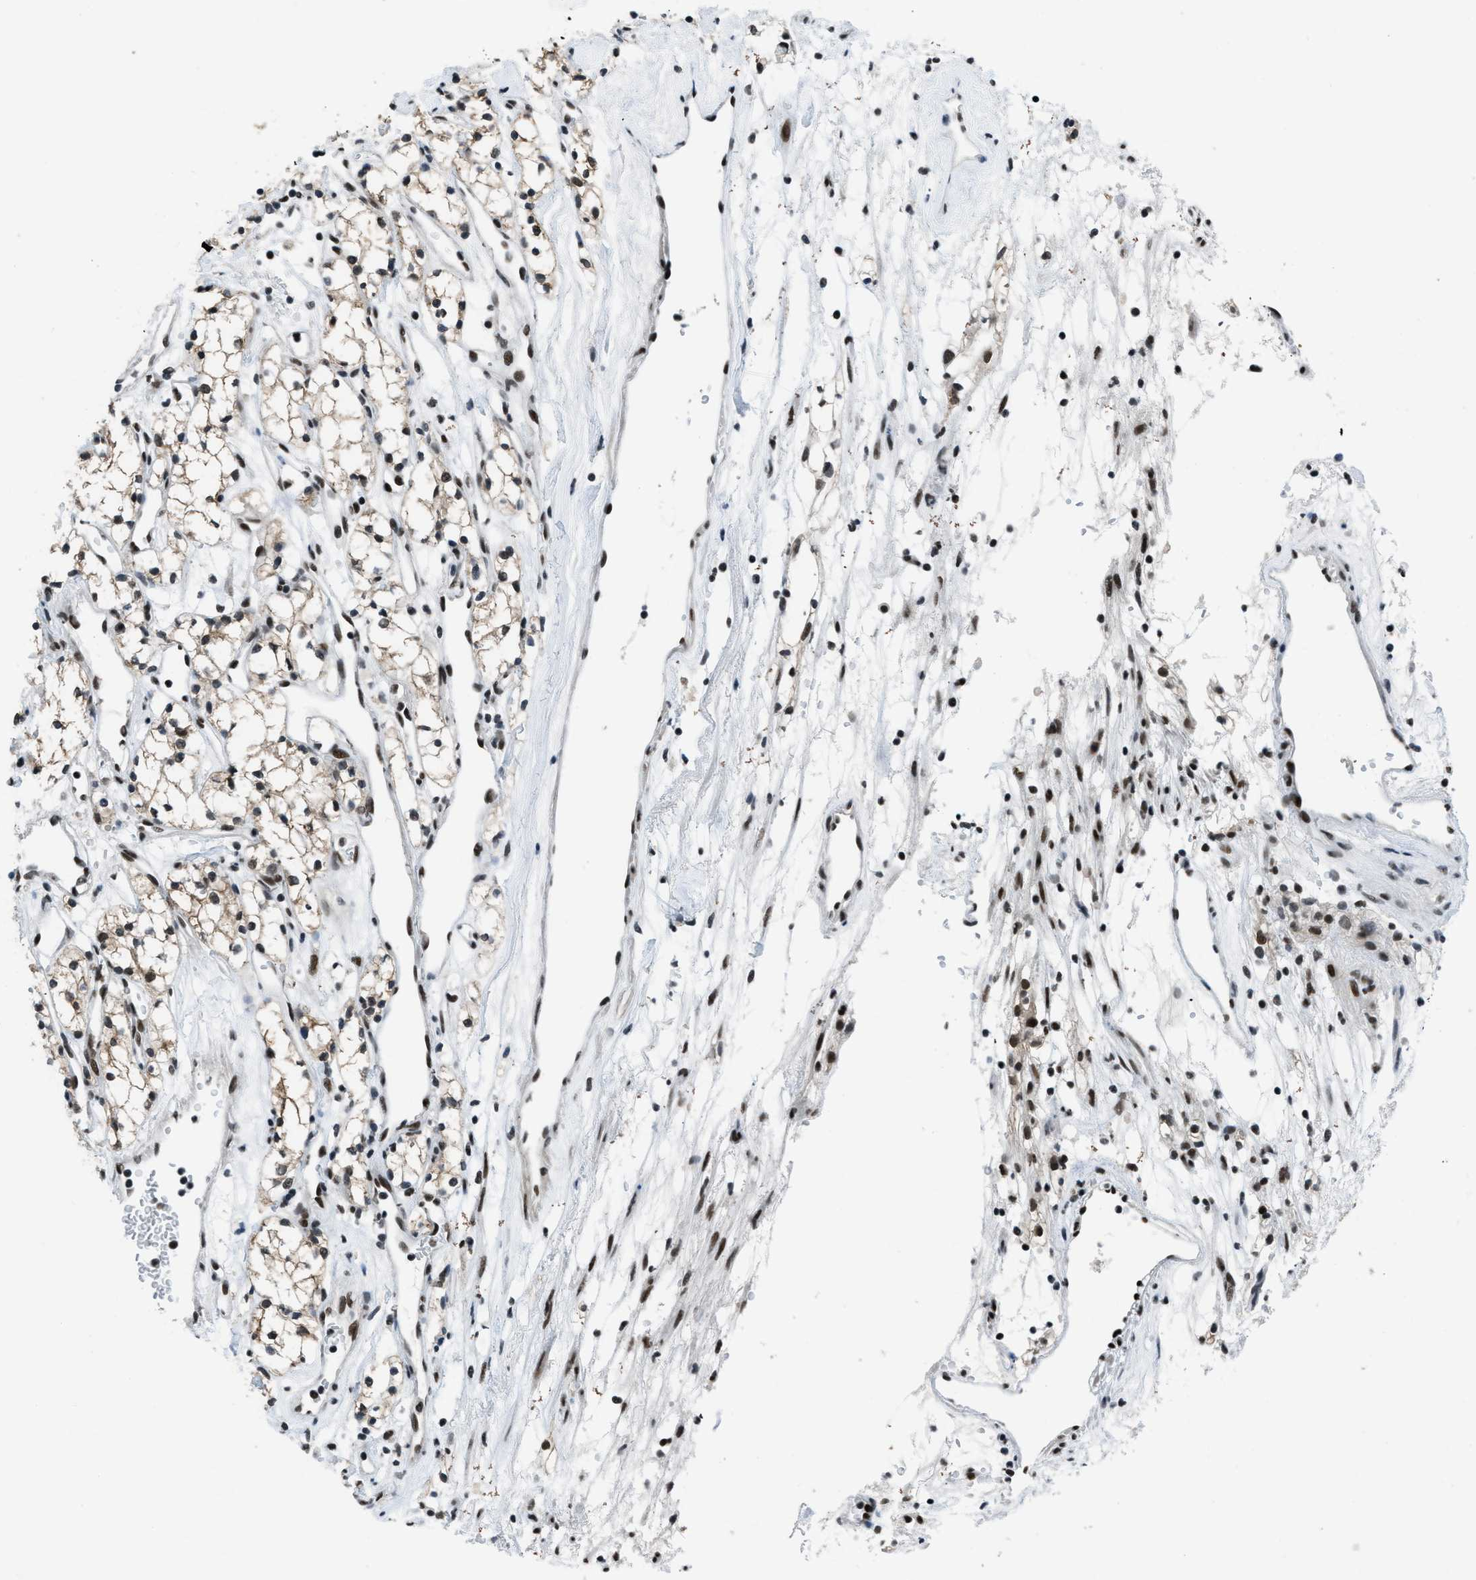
{"staining": {"intensity": "moderate", "quantity": ">75%", "location": "cytoplasmic/membranous,nuclear"}, "tissue": "renal cancer", "cell_type": "Tumor cells", "image_type": "cancer", "snomed": [{"axis": "morphology", "description": "Adenocarcinoma, NOS"}, {"axis": "topography", "description": "Kidney"}], "caption": "Immunohistochemistry (DAB) staining of renal adenocarcinoma displays moderate cytoplasmic/membranous and nuclear protein staining in about >75% of tumor cells.", "gene": "GATAD2B", "patient": {"sex": "male", "age": 59}}